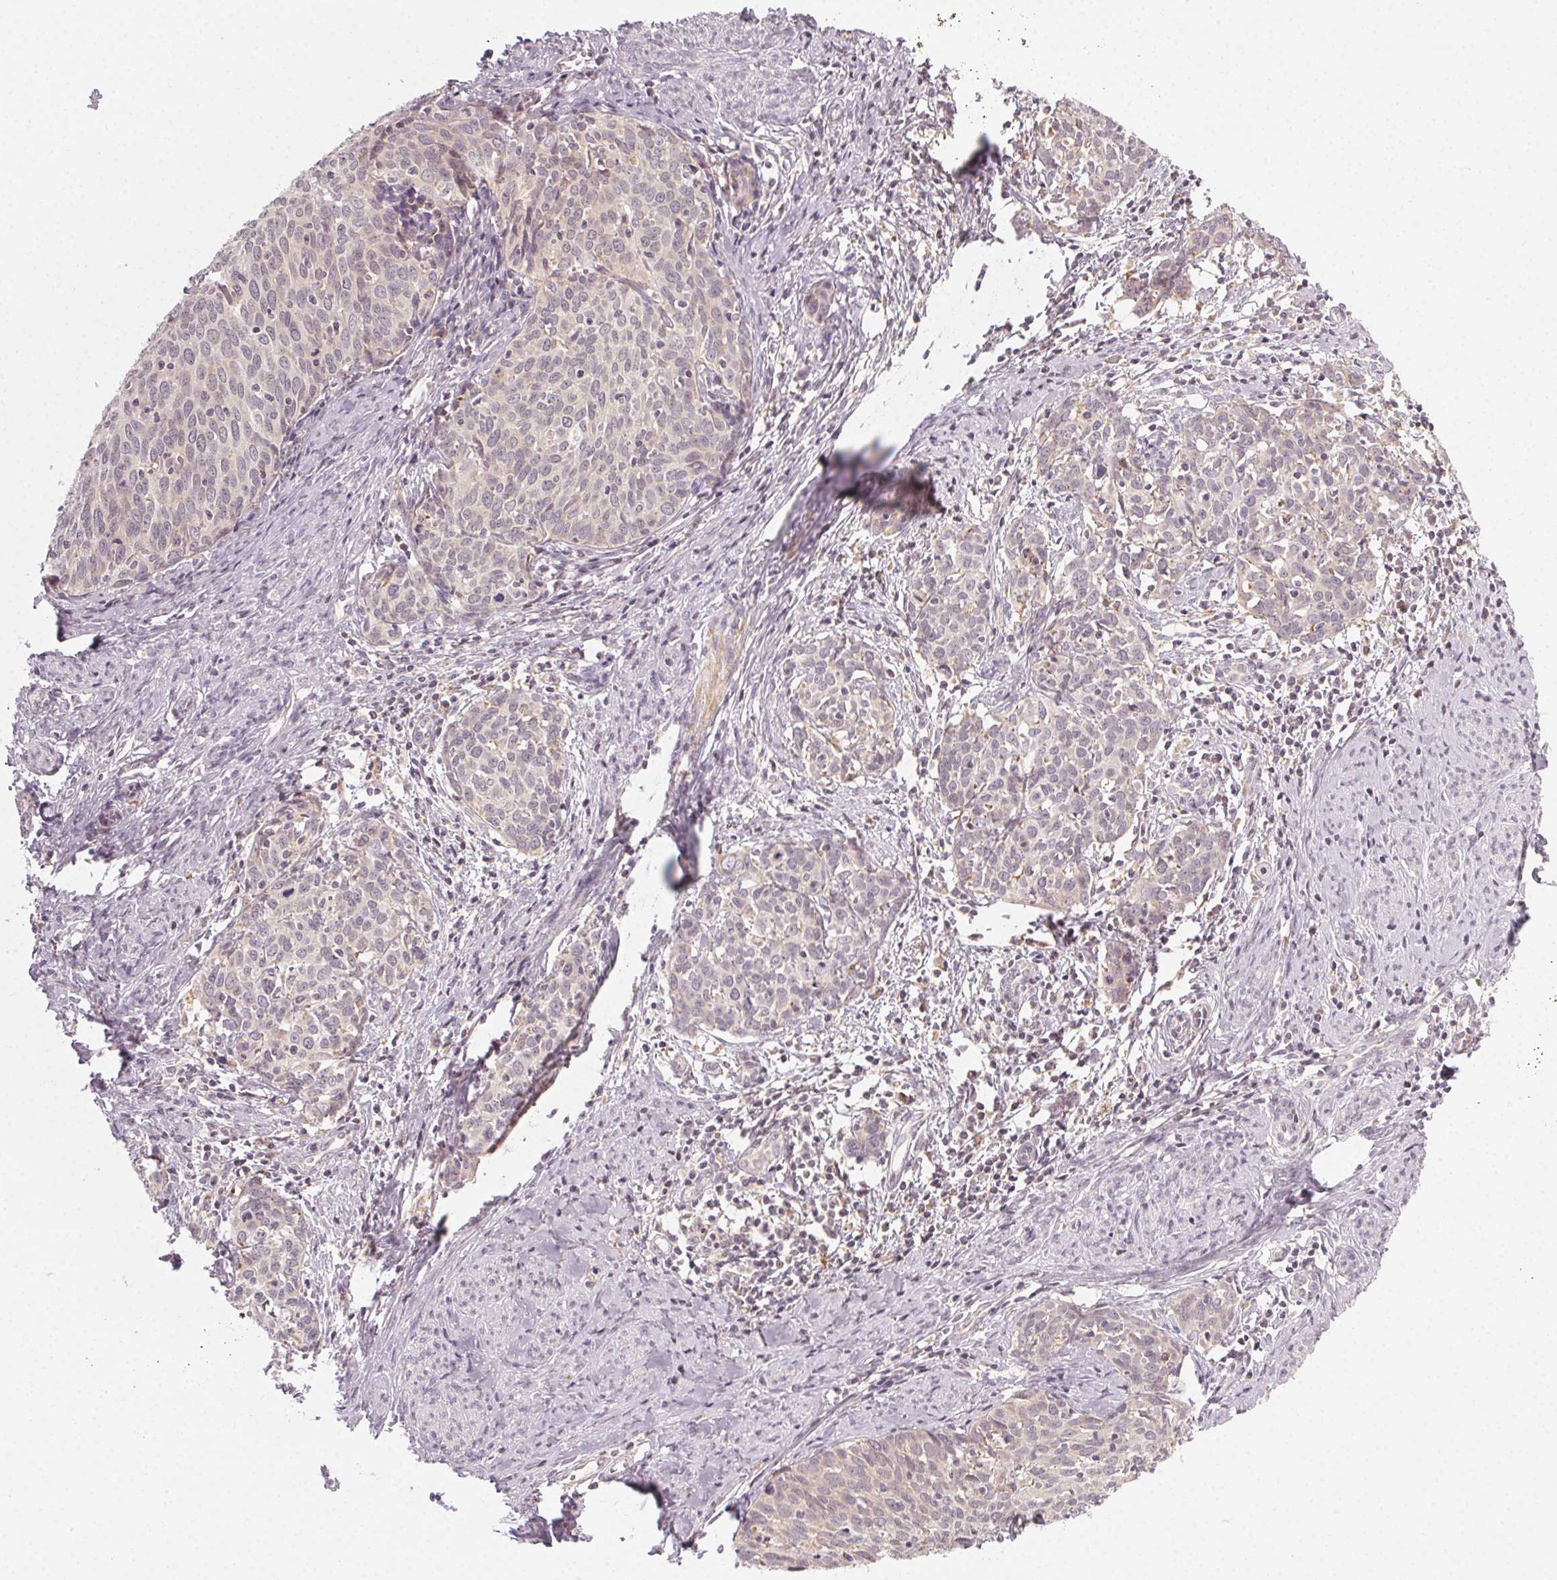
{"staining": {"intensity": "negative", "quantity": "none", "location": "none"}, "tissue": "cervical cancer", "cell_type": "Tumor cells", "image_type": "cancer", "snomed": [{"axis": "morphology", "description": "Squamous cell carcinoma, NOS"}, {"axis": "topography", "description": "Cervix"}], "caption": "Histopathology image shows no significant protein staining in tumor cells of squamous cell carcinoma (cervical).", "gene": "NCOA4", "patient": {"sex": "female", "age": 62}}